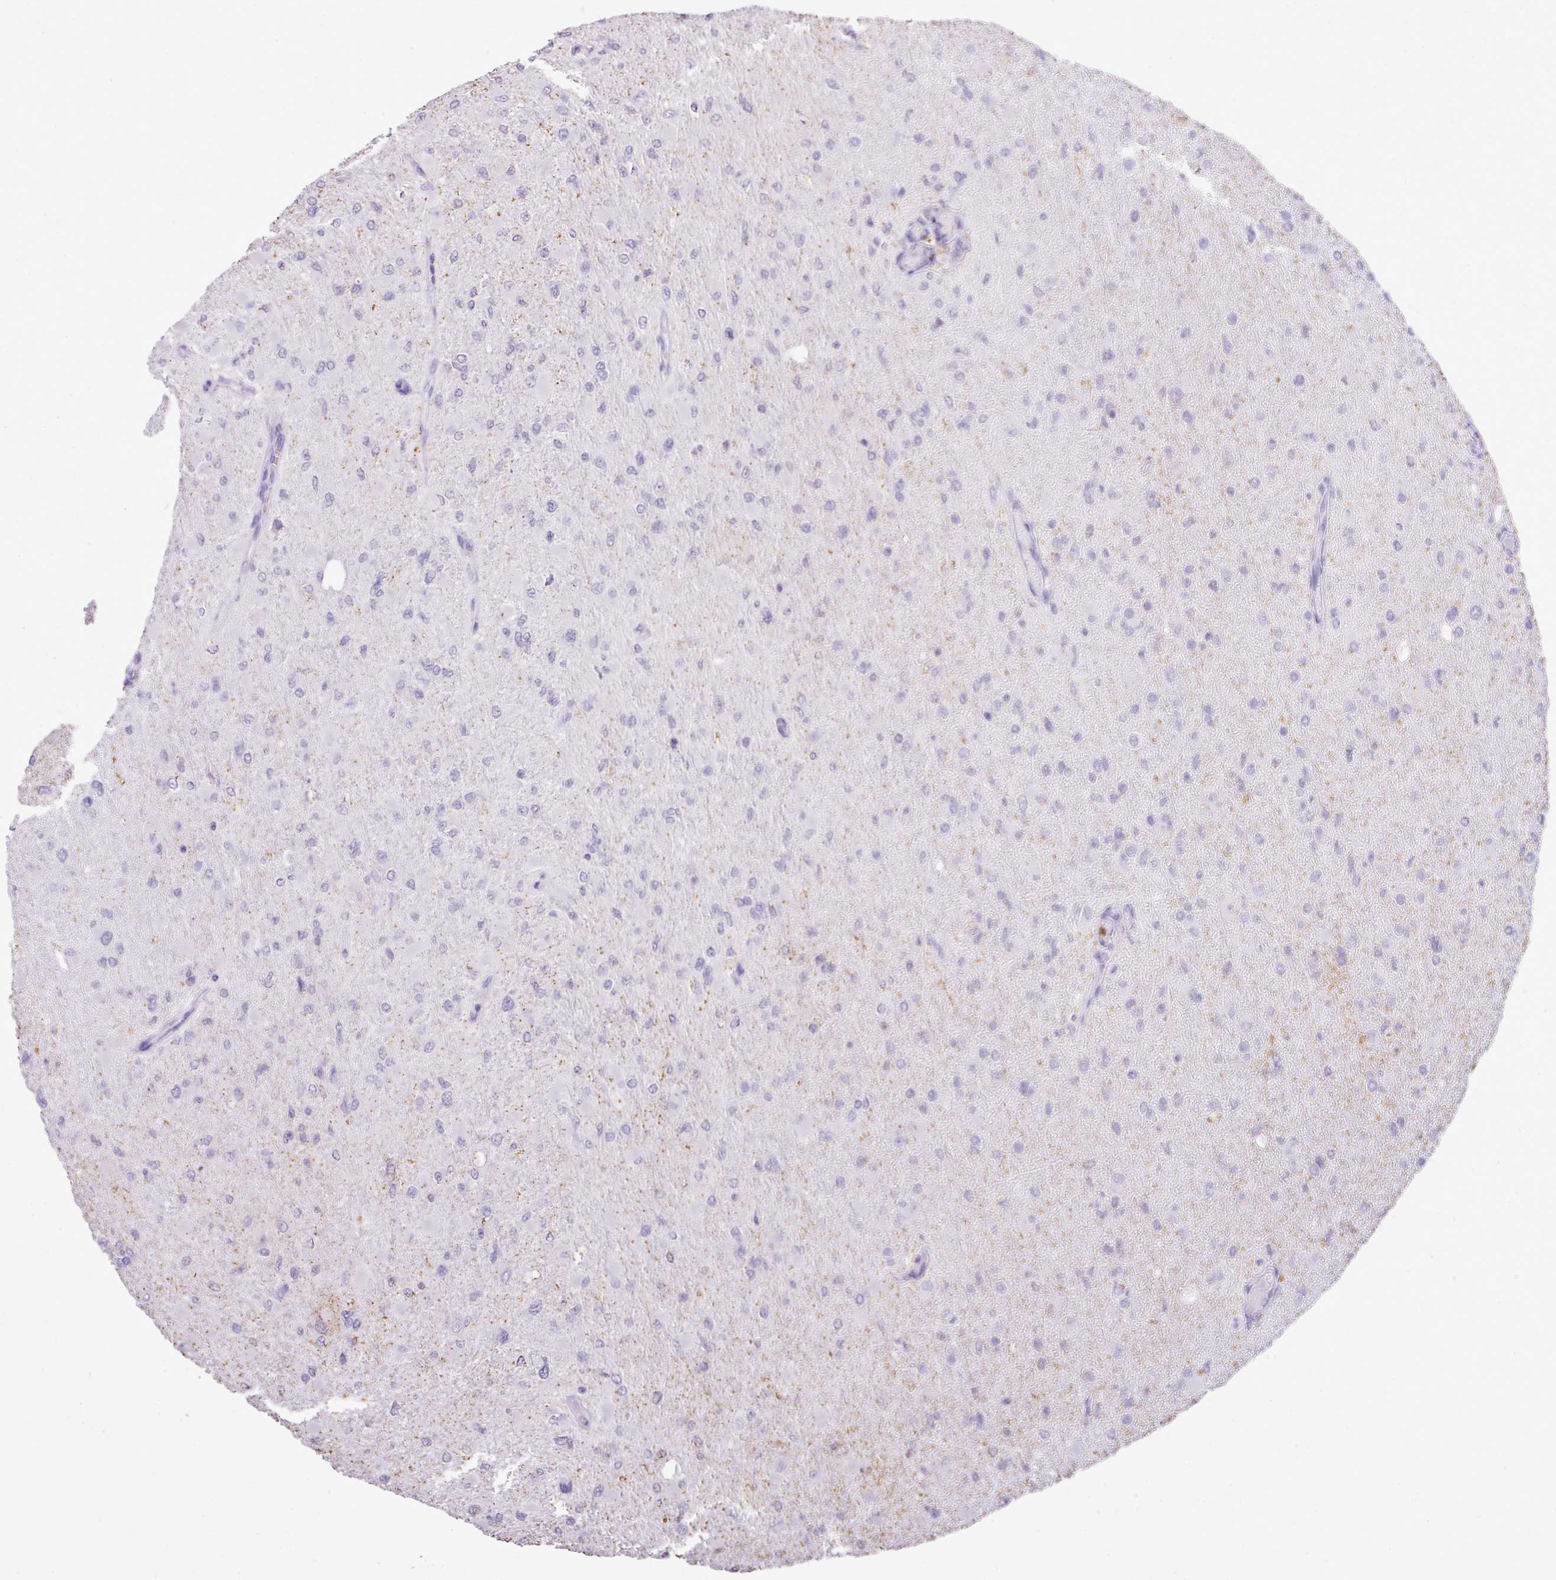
{"staining": {"intensity": "negative", "quantity": "none", "location": "none"}, "tissue": "glioma", "cell_type": "Tumor cells", "image_type": "cancer", "snomed": [{"axis": "morphology", "description": "Glioma, malignant, High grade"}, {"axis": "topography", "description": "Cerebral cortex"}], "caption": "Glioma was stained to show a protein in brown. There is no significant staining in tumor cells.", "gene": "KCNJ11", "patient": {"sex": "female", "age": 36}}